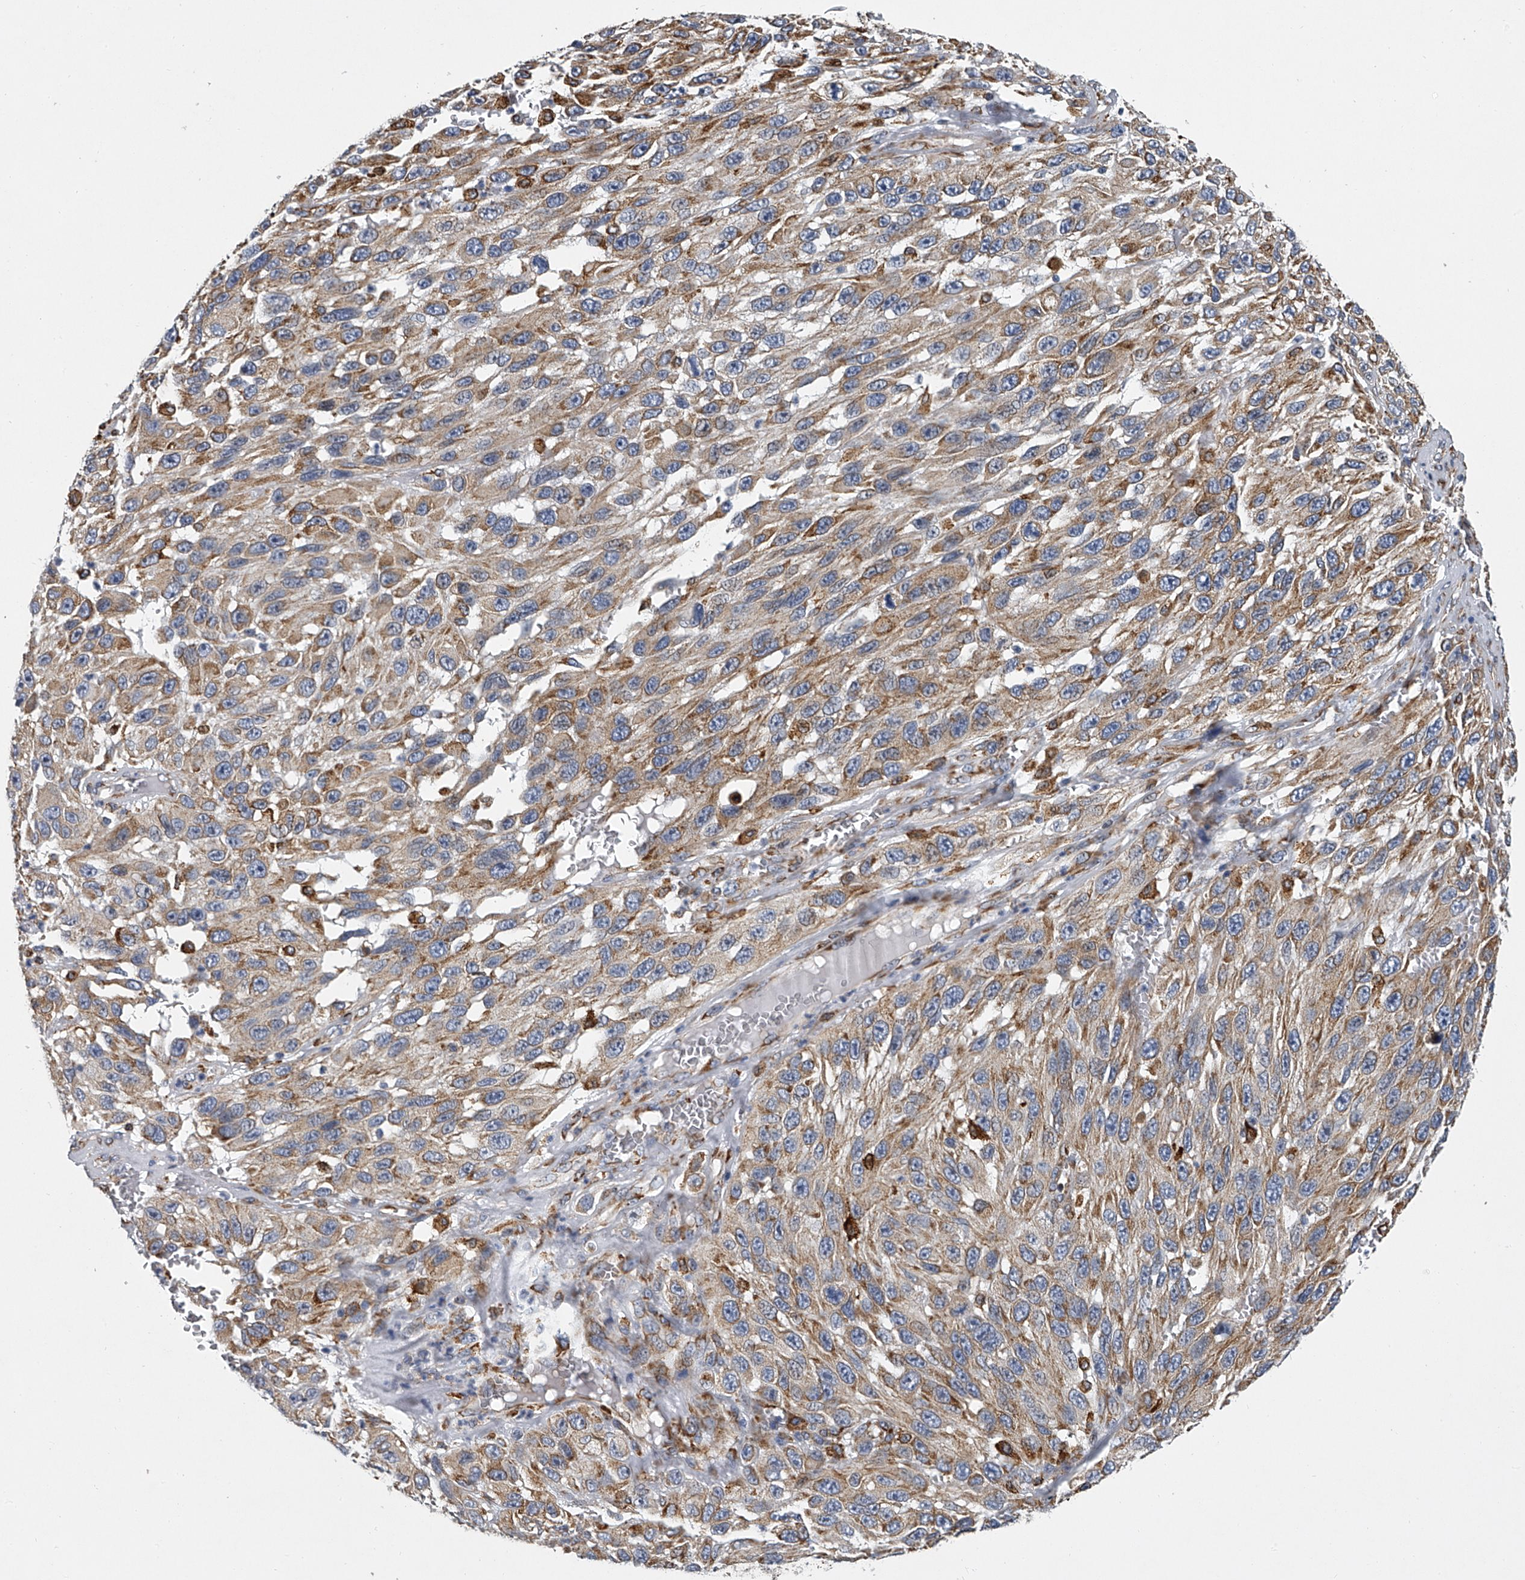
{"staining": {"intensity": "moderate", "quantity": ">75%", "location": "cytoplasmic/membranous"}, "tissue": "melanoma", "cell_type": "Tumor cells", "image_type": "cancer", "snomed": [{"axis": "morphology", "description": "Malignant melanoma, NOS"}, {"axis": "topography", "description": "Skin"}], "caption": "Immunohistochemistry (DAB) staining of human malignant melanoma demonstrates moderate cytoplasmic/membranous protein positivity in about >75% of tumor cells.", "gene": "TMEM63C", "patient": {"sex": "female", "age": 96}}